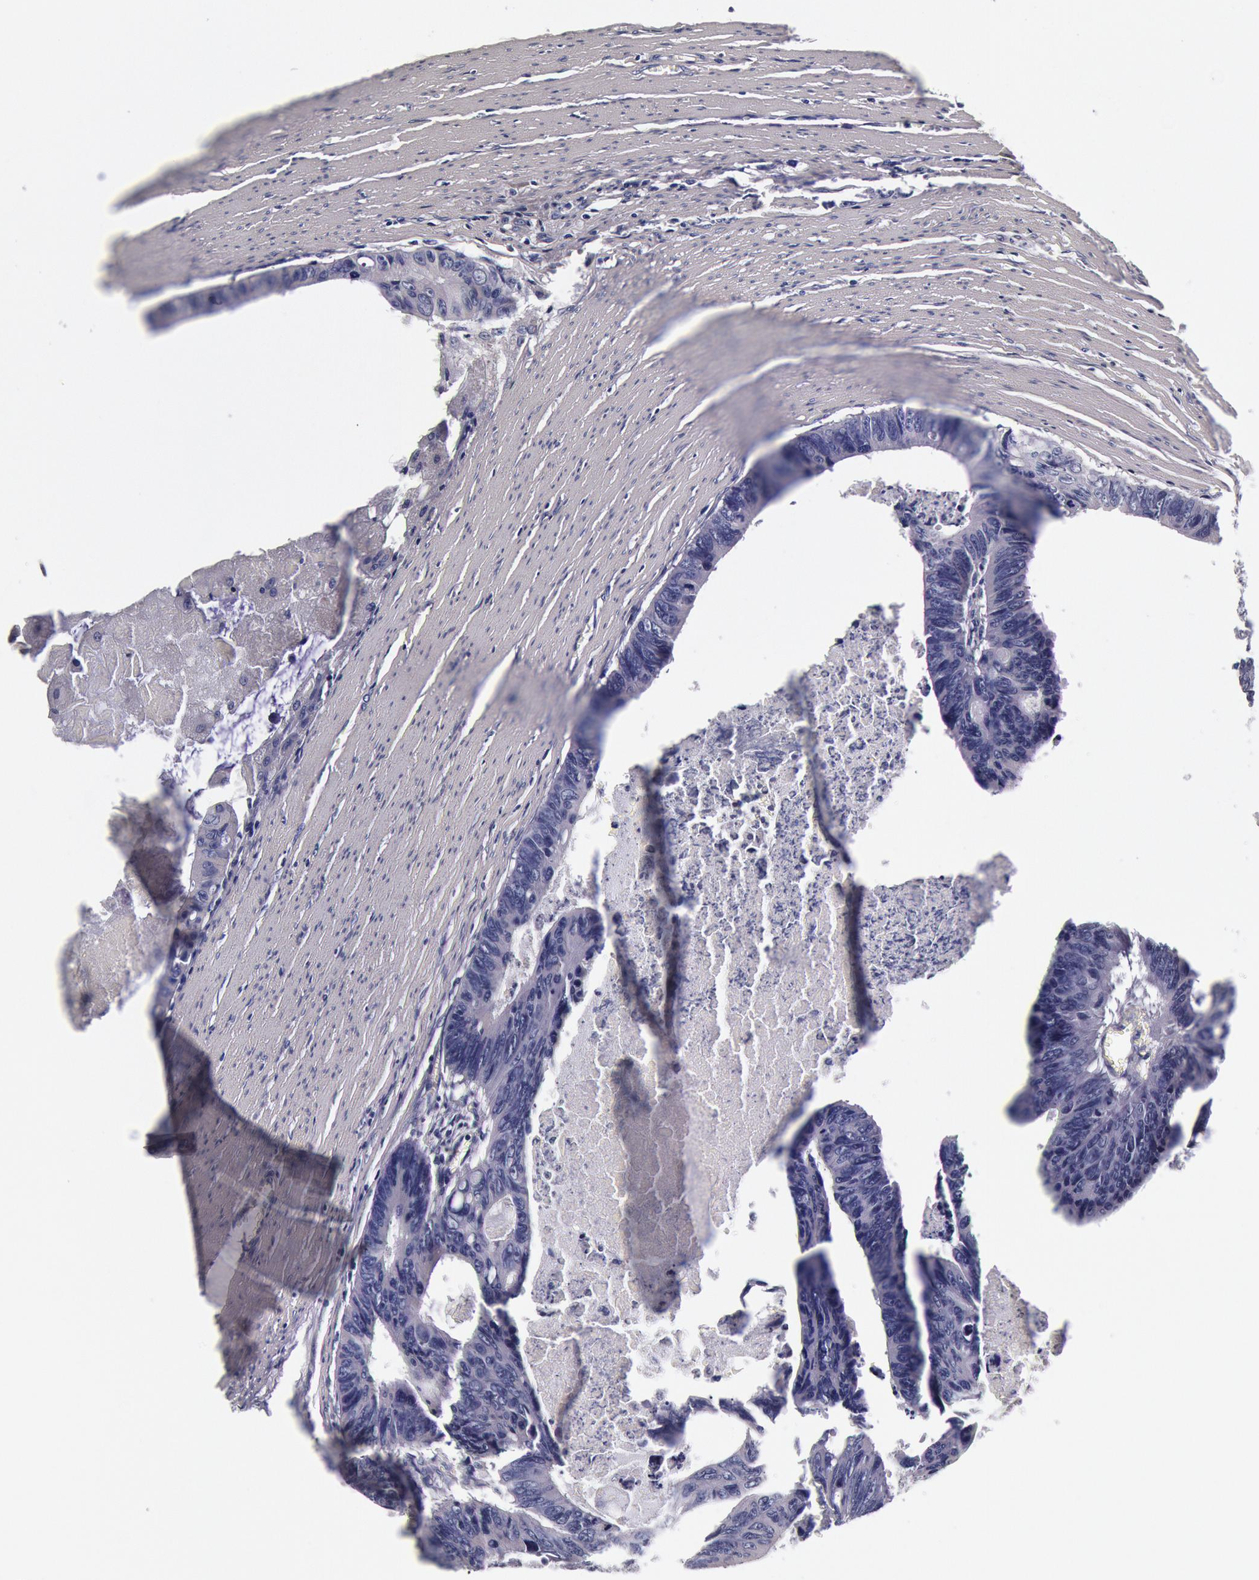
{"staining": {"intensity": "negative", "quantity": "none", "location": "none"}, "tissue": "colorectal cancer", "cell_type": "Tumor cells", "image_type": "cancer", "snomed": [{"axis": "morphology", "description": "Adenocarcinoma, NOS"}, {"axis": "topography", "description": "Colon"}], "caption": "A histopathology image of colorectal adenocarcinoma stained for a protein demonstrates no brown staining in tumor cells. (DAB immunohistochemistry with hematoxylin counter stain).", "gene": "CCDC22", "patient": {"sex": "female", "age": 55}}